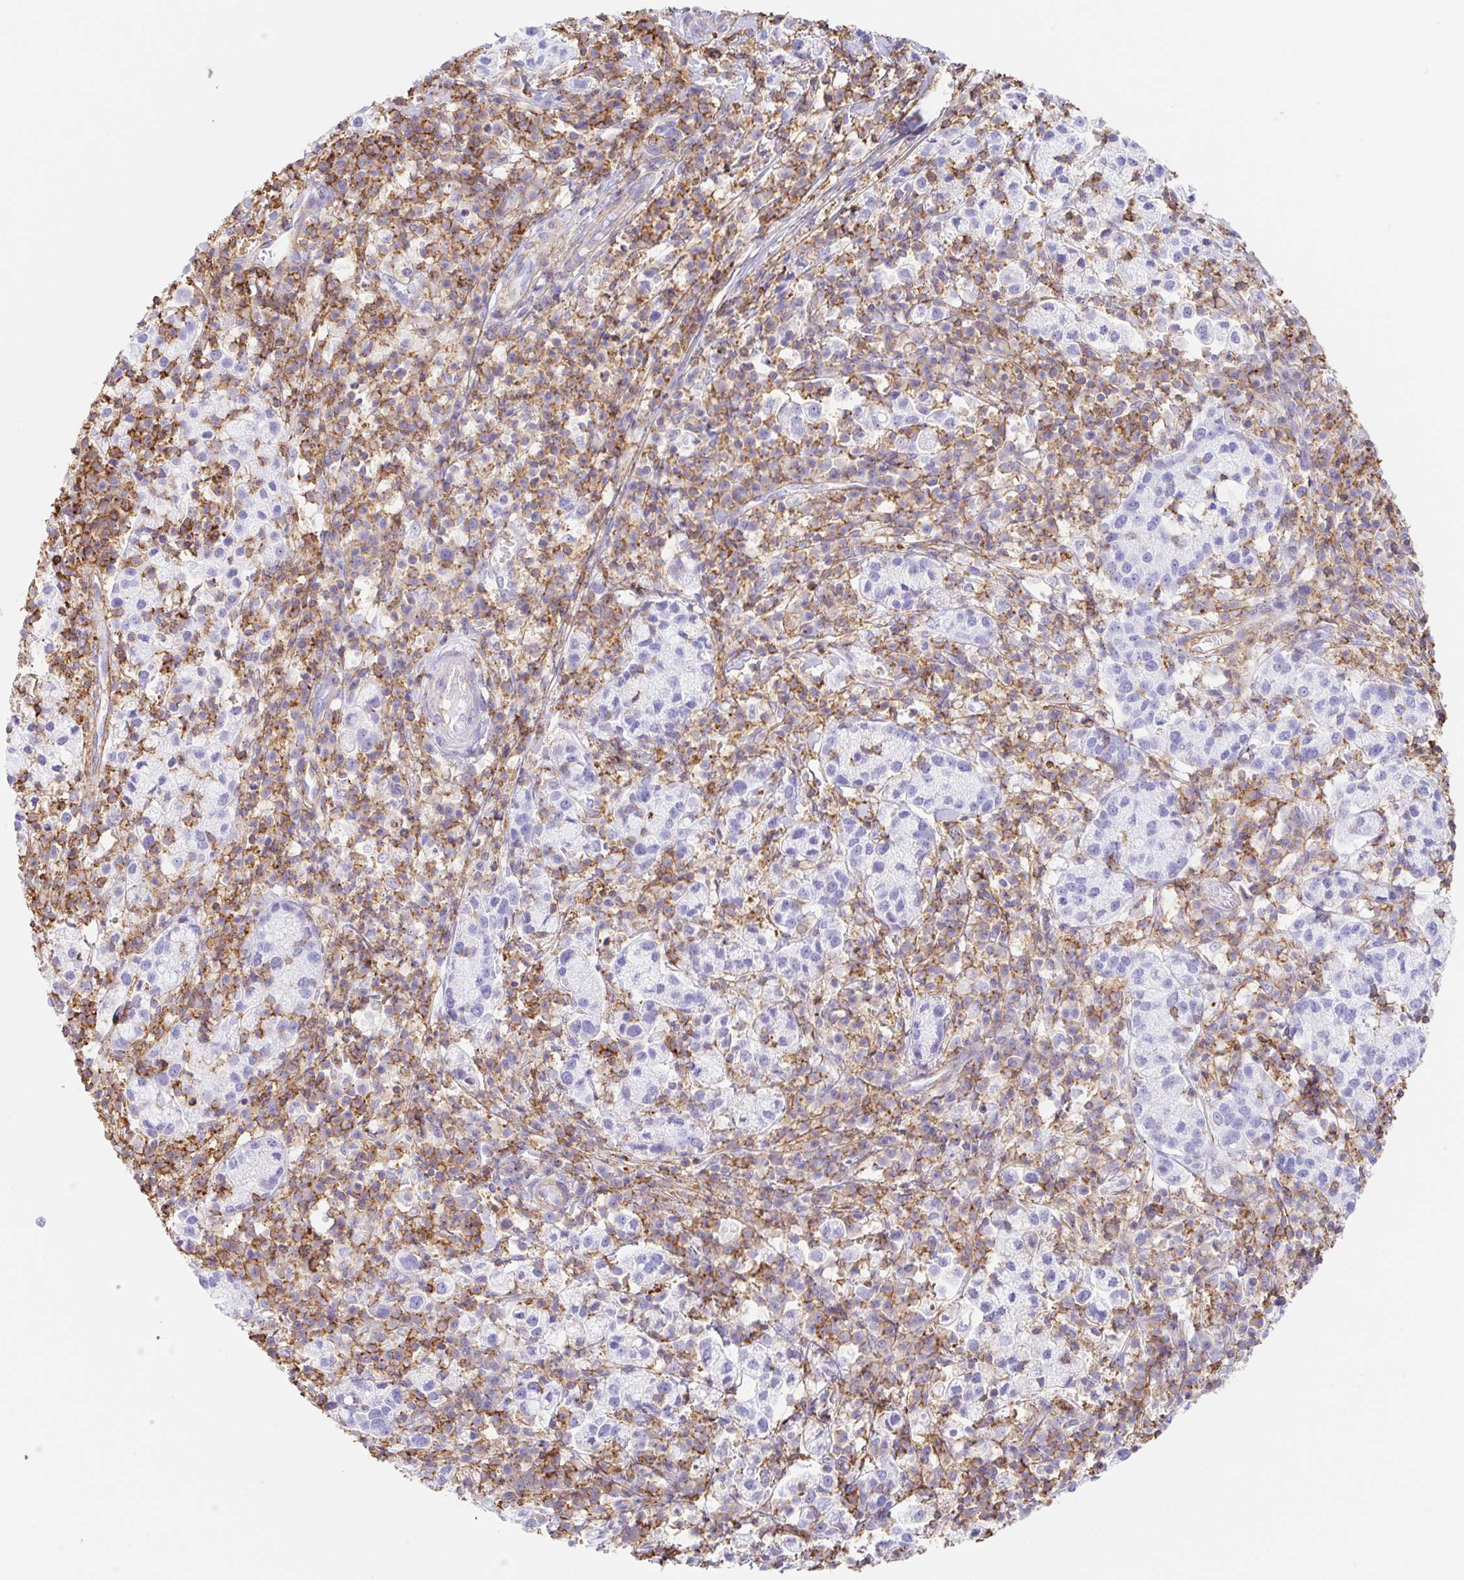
{"staining": {"intensity": "negative", "quantity": "none", "location": "none"}, "tissue": "cervical cancer", "cell_type": "Tumor cells", "image_type": "cancer", "snomed": [{"axis": "morphology", "description": "Normal tissue, NOS"}, {"axis": "morphology", "description": "Adenocarcinoma, NOS"}, {"axis": "topography", "description": "Cervix"}], "caption": "A photomicrograph of cervical cancer (adenocarcinoma) stained for a protein reveals no brown staining in tumor cells.", "gene": "MTTP", "patient": {"sex": "female", "age": 44}}